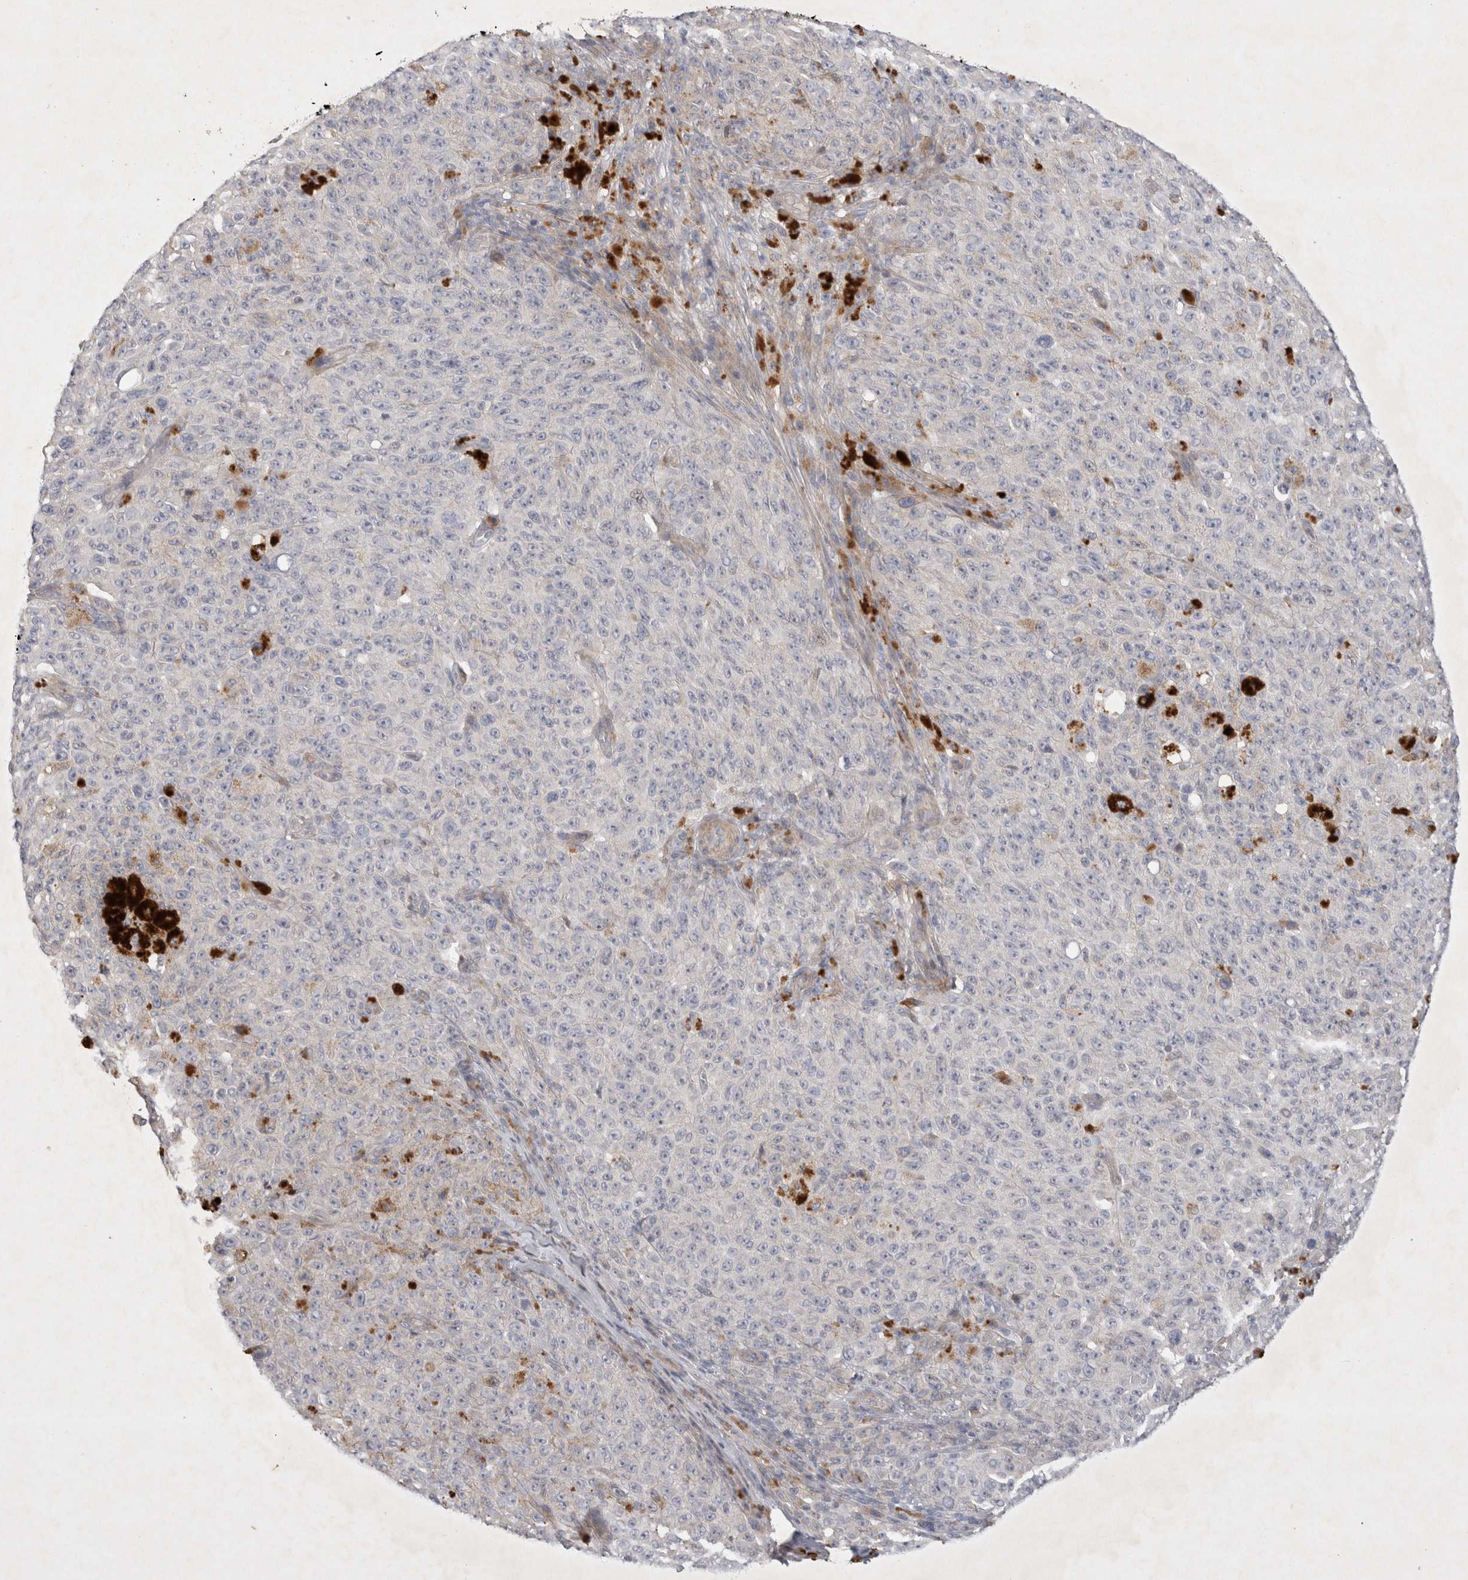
{"staining": {"intensity": "negative", "quantity": "none", "location": "none"}, "tissue": "melanoma", "cell_type": "Tumor cells", "image_type": "cancer", "snomed": [{"axis": "morphology", "description": "Malignant melanoma, NOS"}, {"axis": "topography", "description": "Skin"}], "caption": "An immunohistochemistry photomicrograph of melanoma is shown. There is no staining in tumor cells of melanoma.", "gene": "BZW2", "patient": {"sex": "female", "age": 82}}